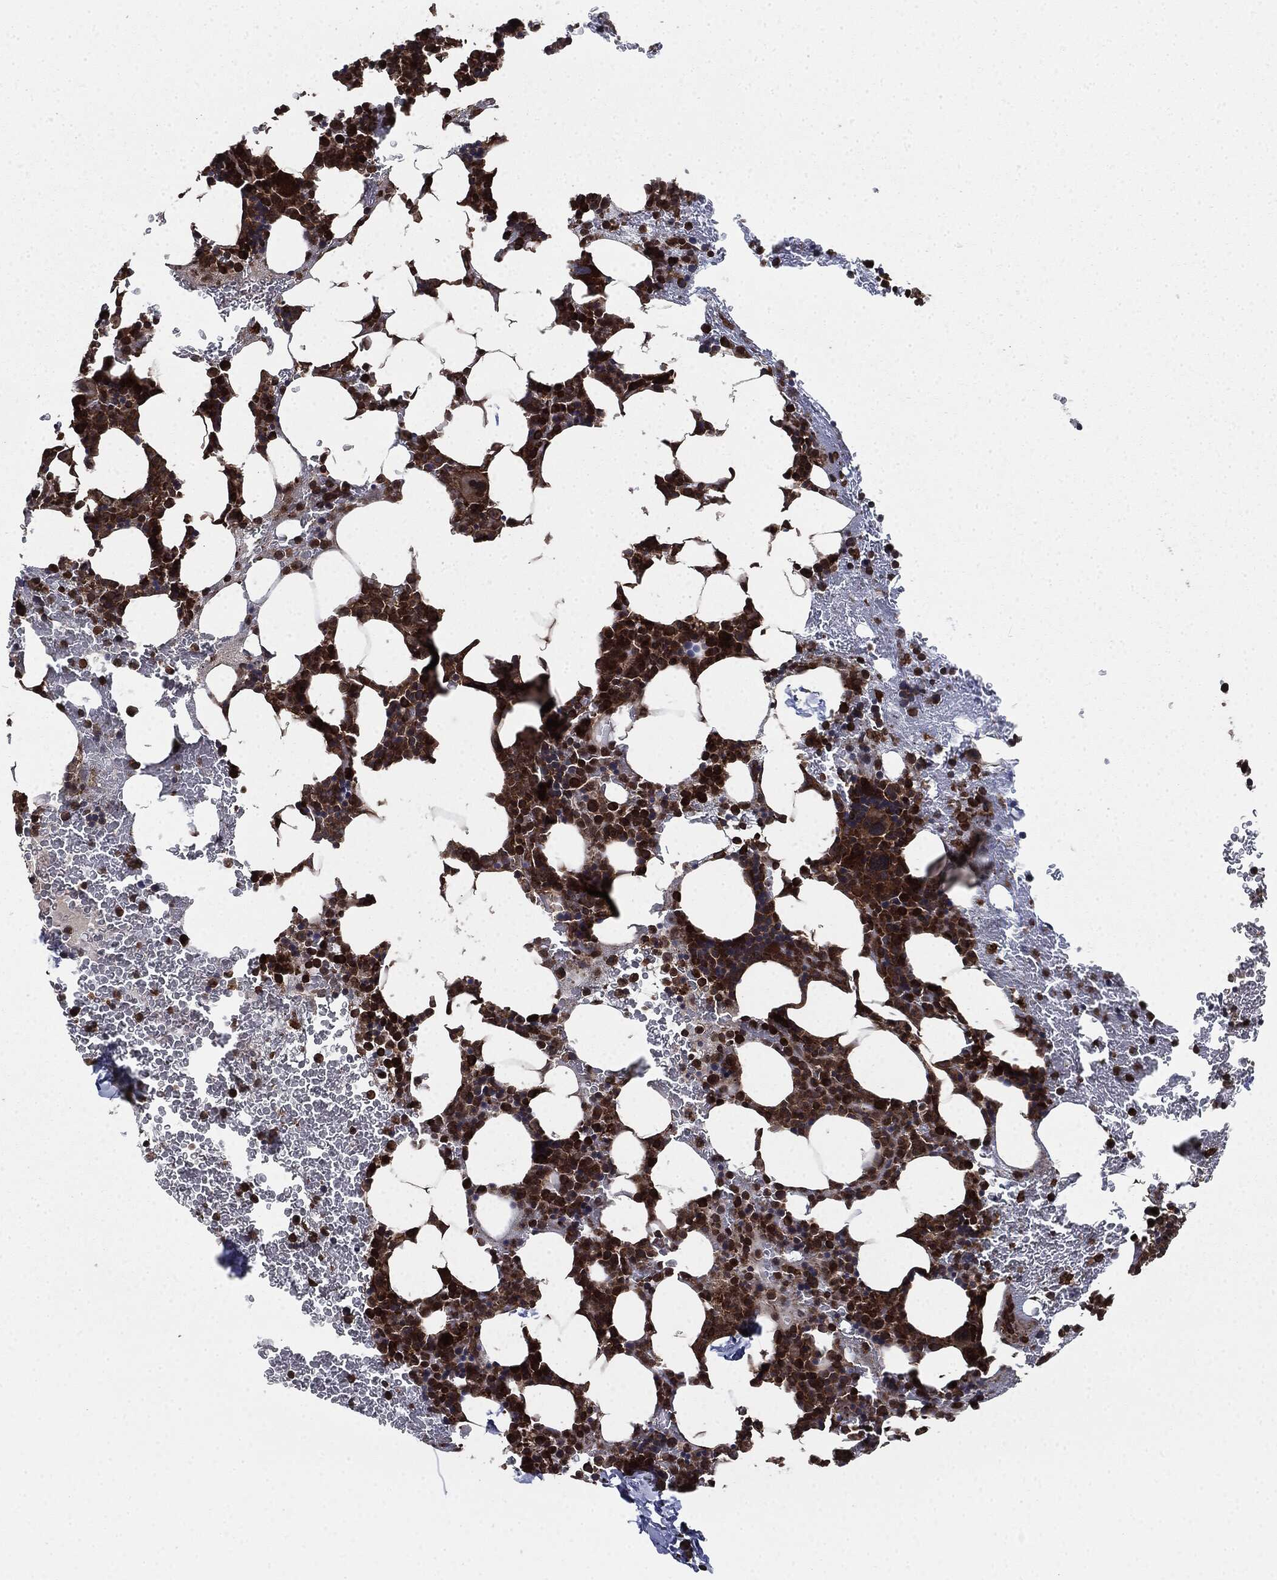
{"staining": {"intensity": "strong", "quantity": "25%-75%", "location": "cytoplasmic/membranous,nuclear"}, "tissue": "bone marrow", "cell_type": "Hematopoietic cells", "image_type": "normal", "snomed": [{"axis": "morphology", "description": "Normal tissue, NOS"}, {"axis": "topography", "description": "Bone marrow"}], "caption": "Immunohistochemical staining of benign human bone marrow demonstrates strong cytoplasmic/membranous,nuclear protein staining in about 25%-75% of hematopoietic cells. Immunohistochemistry (ihc) stains the protein of interest in brown and the nuclei are stained blue.", "gene": "RAP1GDS1", "patient": {"sex": "male", "age": 83}}